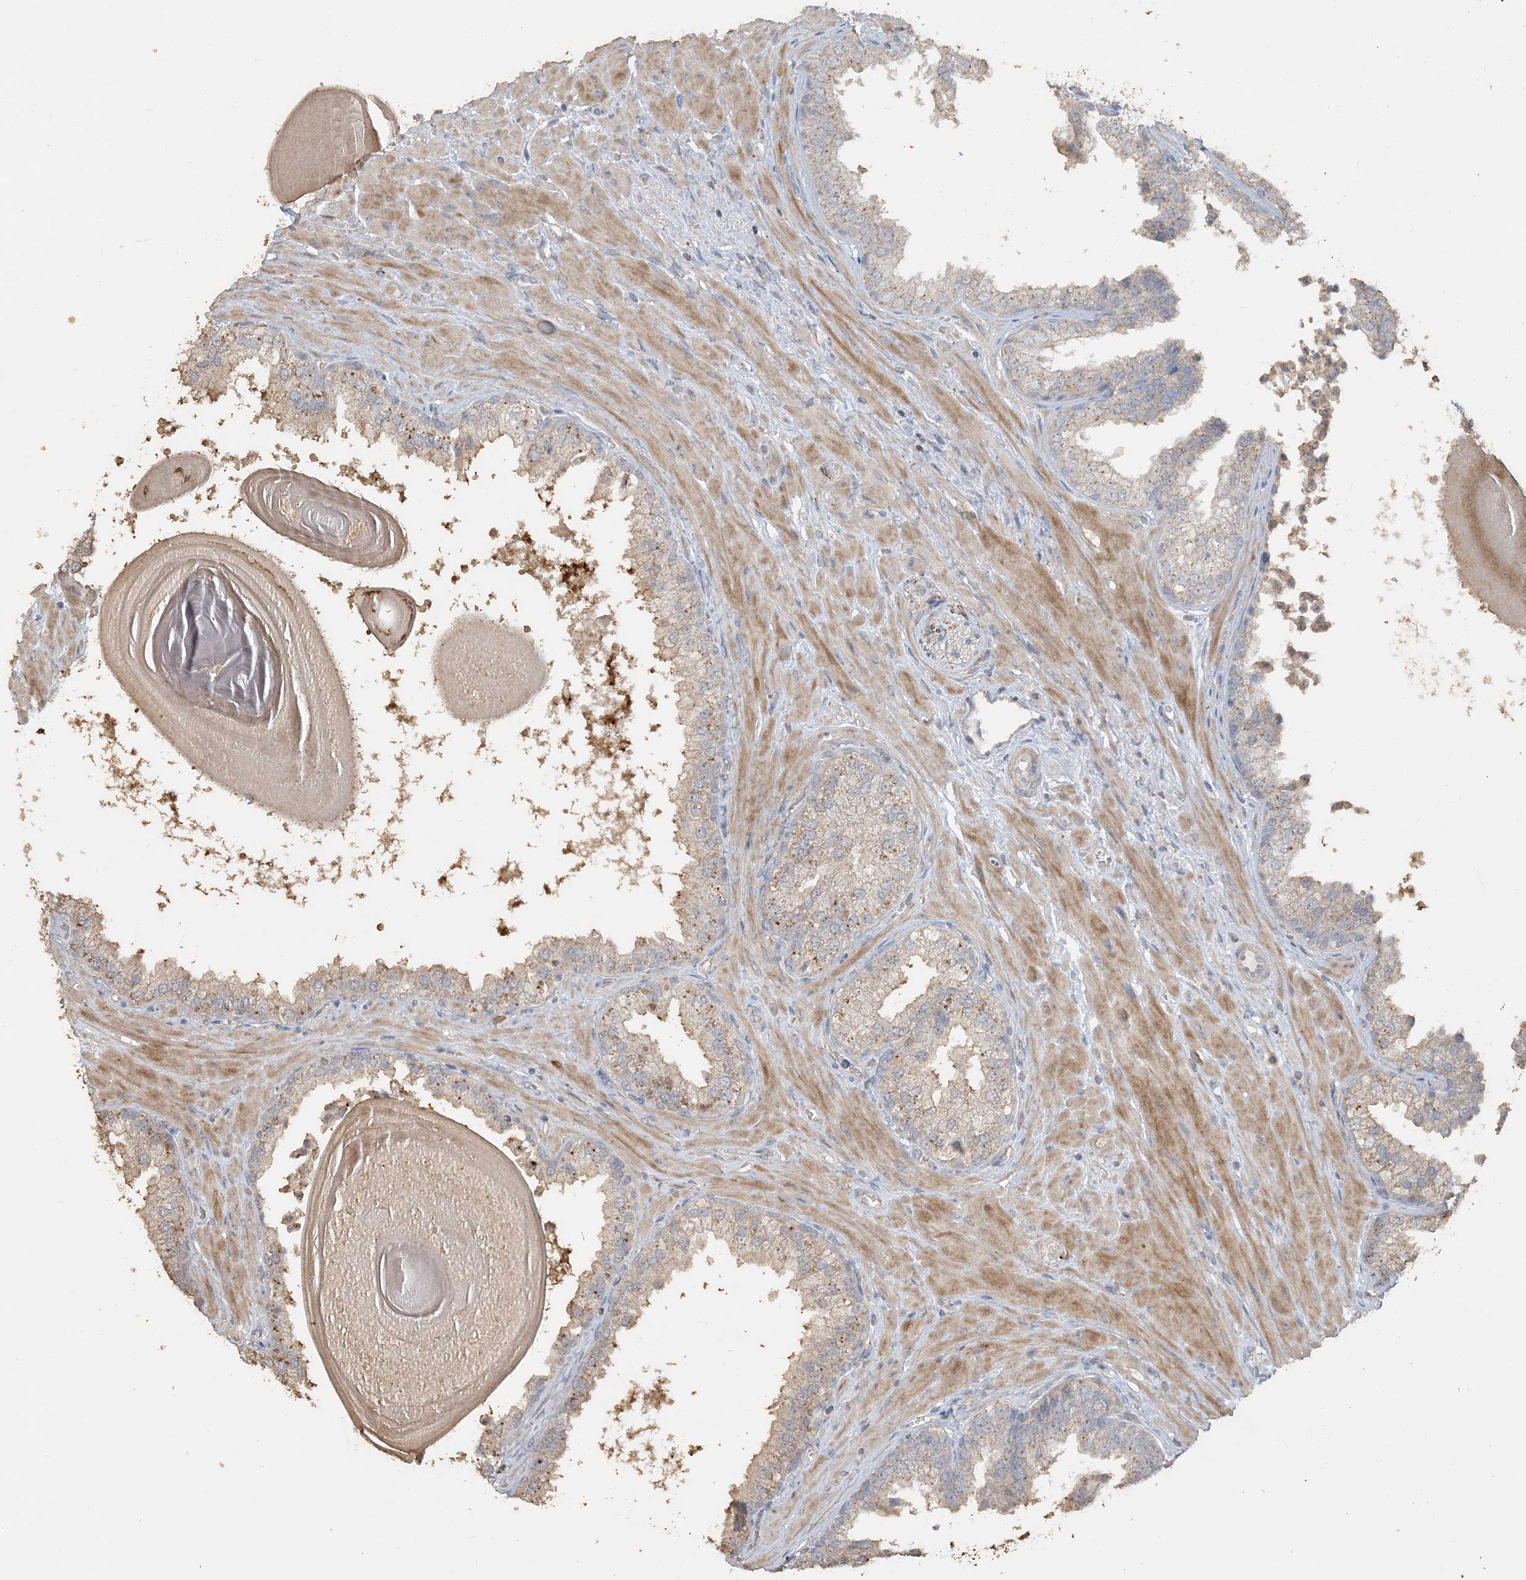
{"staining": {"intensity": "moderate", "quantity": "25%-75%", "location": "cytoplasmic/membranous"}, "tissue": "prostate", "cell_type": "Glandular cells", "image_type": "normal", "snomed": [{"axis": "morphology", "description": "Normal tissue, NOS"}, {"axis": "topography", "description": "Prostate"}], "caption": "Protein expression by immunohistochemistry (IHC) shows moderate cytoplasmic/membranous expression in about 25%-75% of glandular cells in normal prostate.", "gene": "SFMBT2", "patient": {"sex": "male", "age": 48}}